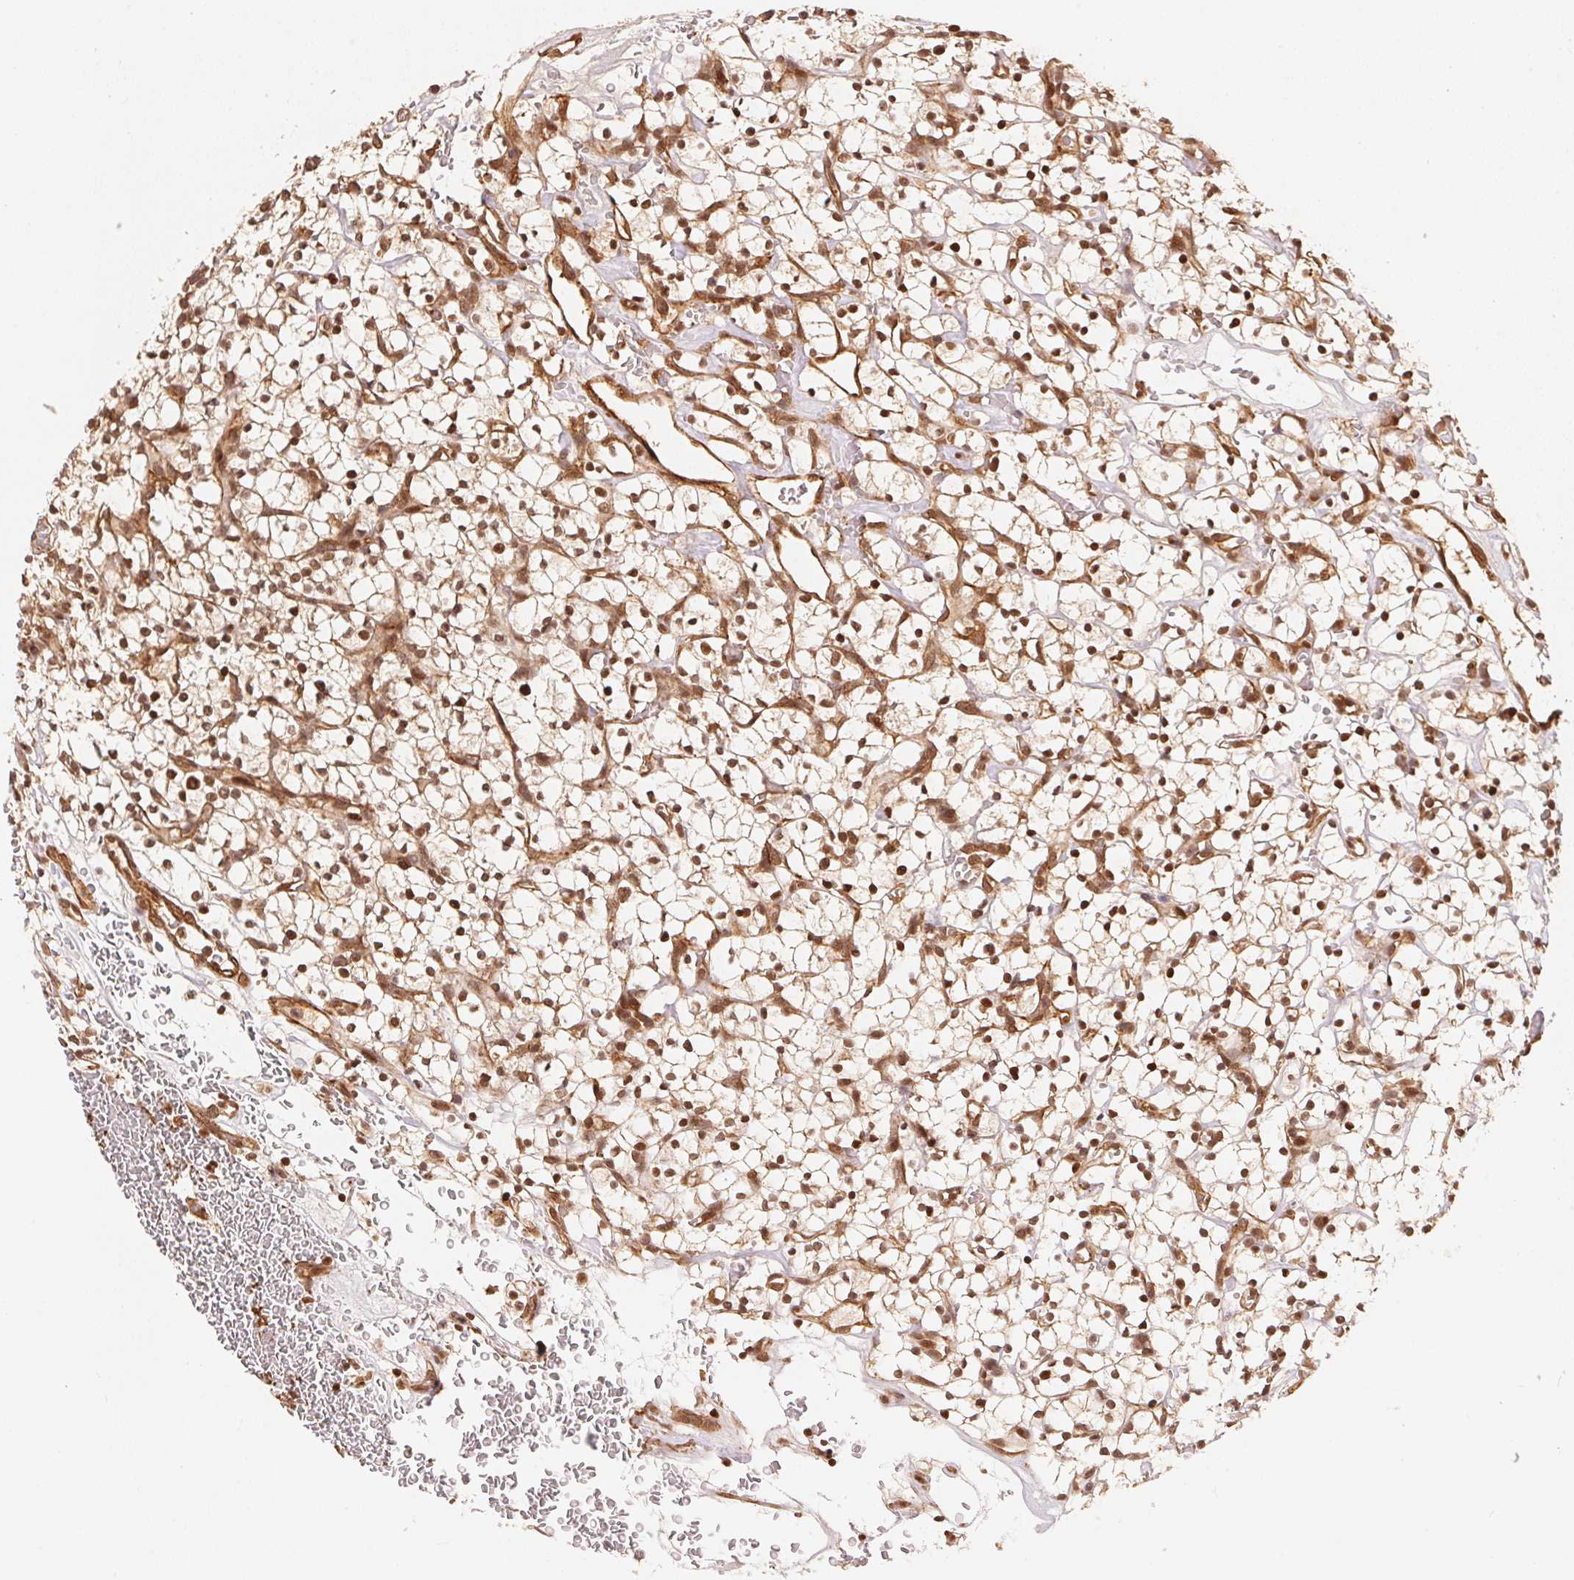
{"staining": {"intensity": "moderate", "quantity": ">75%", "location": "nuclear"}, "tissue": "renal cancer", "cell_type": "Tumor cells", "image_type": "cancer", "snomed": [{"axis": "morphology", "description": "Adenocarcinoma, NOS"}, {"axis": "topography", "description": "Kidney"}], "caption": "Adenocarcinoma (renal) stained for a protein reveals moderate nuclear positivity in tumor cells. (Brightfield microscopy of DAB IHC at high magnification).", "gene": "TNIP2", "patient": {"sex": "female", "age": 64}}